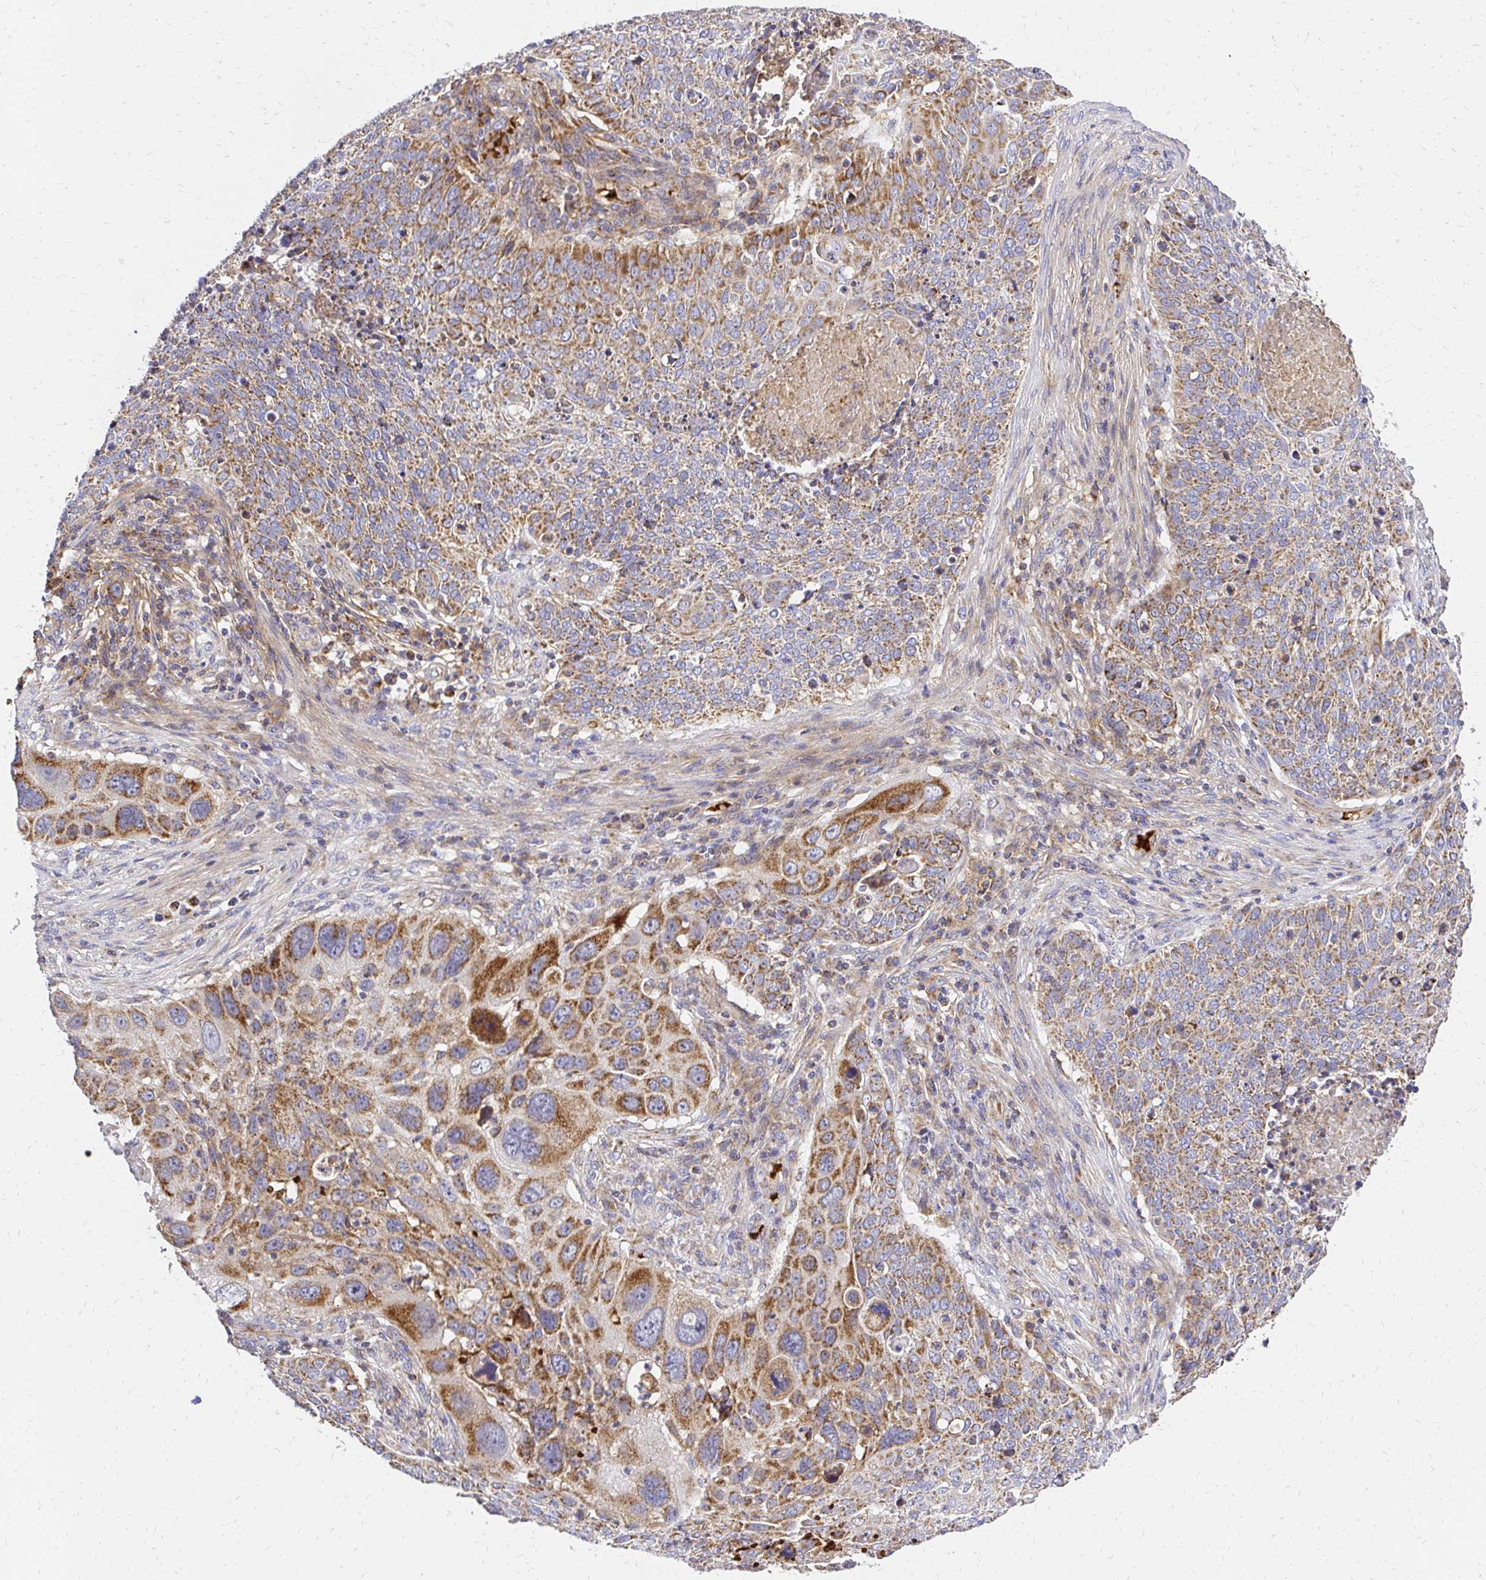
{"staining": {"intensity": "moderate", "quantity": ">75%", "location": "cytoplasmic/membranous"}, "tissue": "lung cancer", "cell_type": "Tumor cells", "image_type": "cancer", "snomed": [{"axis": "morphology", "description": "Squamous cell carcinoma, NOS"}, {"axis": "topography", "description": "Lung"}], "caption": "Protein expression by immunohistochemistry (IHC) reveals moderate cytoplasmic/membranous staining in approximately >75% of tumor cells in lung squamous cell carcinoma.", "gene": "MRPL13", "patient": {"sex": "male", "age": 63}}